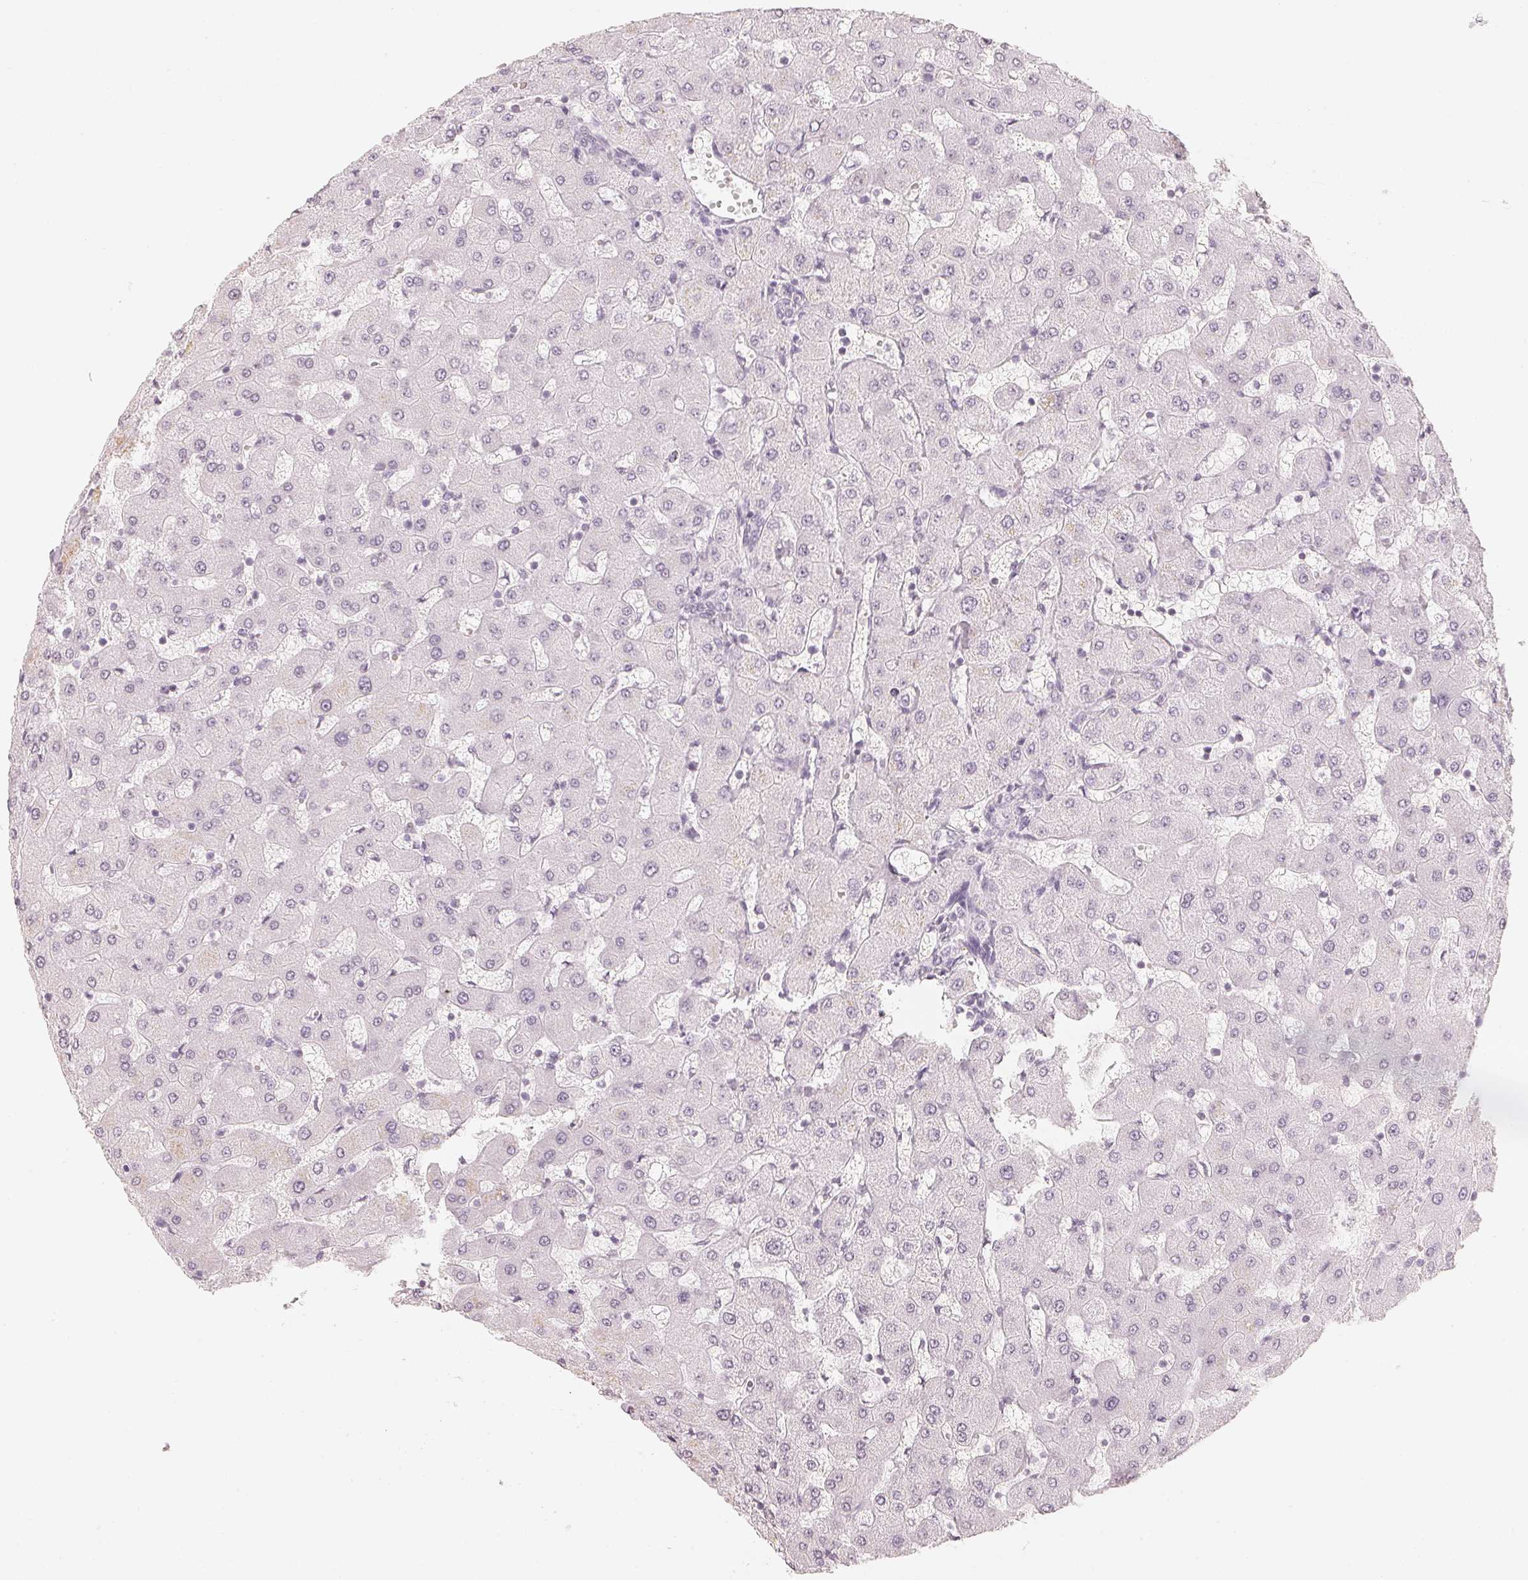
{"staining": {"intensity": "negative", "quantity": "none", "location": "none"}, "tissue": "liver", "cell_type": "Cholangiocytes", "image_type": "normal", "snomed": [{"axis": "morphology", "description": "Normal tissue, NOS"}, {"axis": "topography", "description": "Liver"}], "caption": "Immunohistochemistry image of benign human liver stained for a protein (brown), which displays no staining in cholangiocytes. The staining is performed using DAB (3,3'-diaminobenzidine) brown chromogen with nuclei counter-stained in using hematoxylin.", "gene": "SLC22A8", "patient": {"sex": "female", "age": 63}}